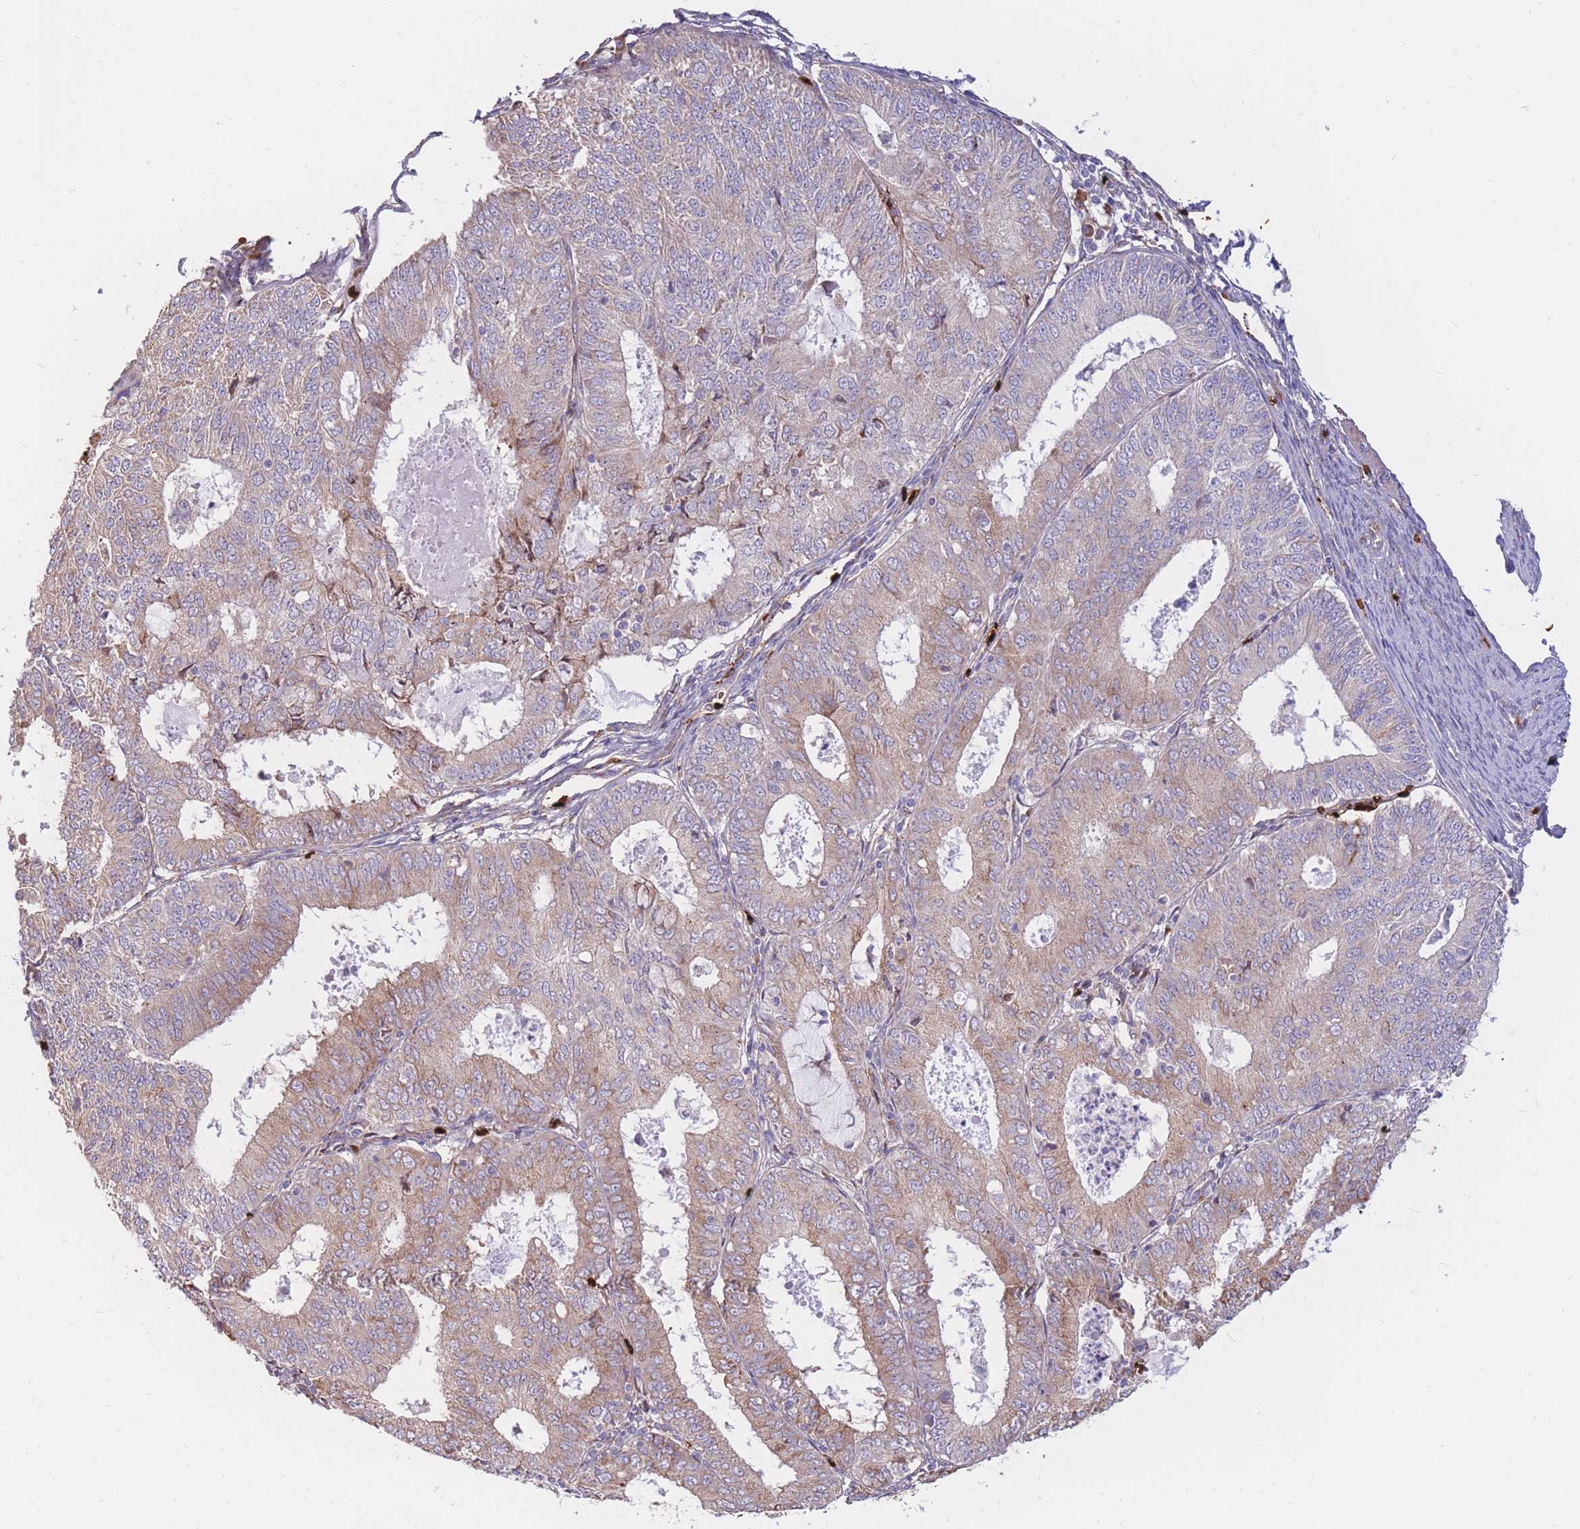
{"staining": {"intensity": "weak", "quantity": "25%-75%", "location": "cytoplasmic/membranous"}, "tissue": "endometrial cancer", "cell_type": "Tumor cells", "image_type": "cancer", "snomed": [{"axis": "morphology", "description": "Adenocarcinoma, NOS"}, {"axis": "topography", "description": "Endometrium"}], "caption": "Immunohistochemistry (IHC) of human endometrial cancer (adenocarcinoma) displays low levels of weak cytoplasmic/membranous positivity in approximately 25%-75% of tumor cells.", "gene": "ATP10D", "patient": {"sex": "female", "age": 57}}